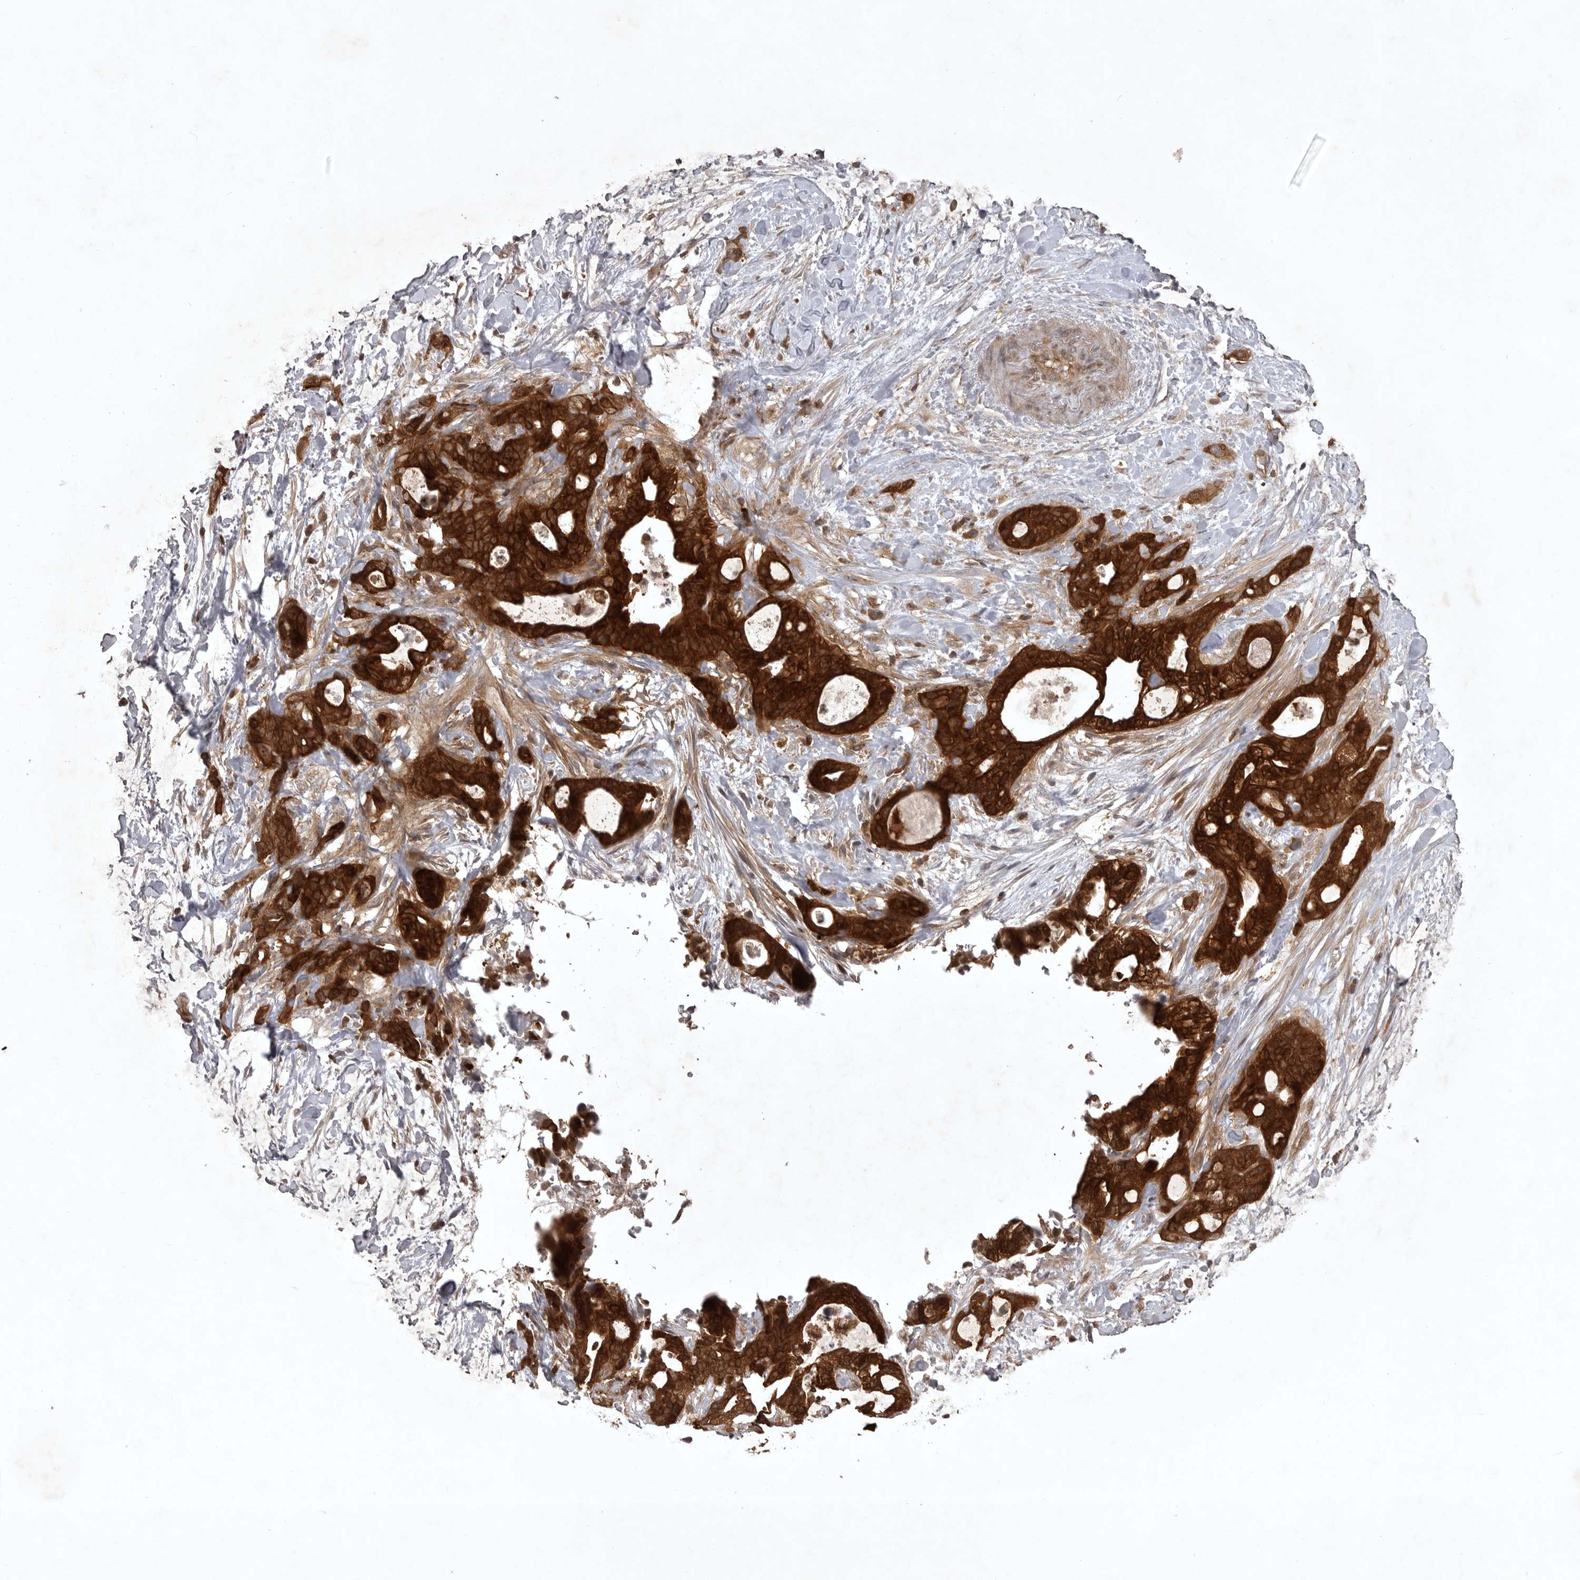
{"staining": {"intensity": "strong", "quantity": ">75%", "location": "cytoplasmic/membranous,nuclear"}, "tissue": "pancreatic cancer", "cell_type": "Tumor cells", "image_type": "cancer", "snomed": [{"axis": "morphology", "description": "Adenocarcinoma, NOS"}, {"axis": "topography", "description": "Pancreas"}], "caption": "A brown stain labels strong cytoplasmic/membranous and nuclear staining of a protein in human adenocarcinoma (pancreatic) tumor cells.", "gene": "STK24", "patient": {"sex": "male", "age": 58}}